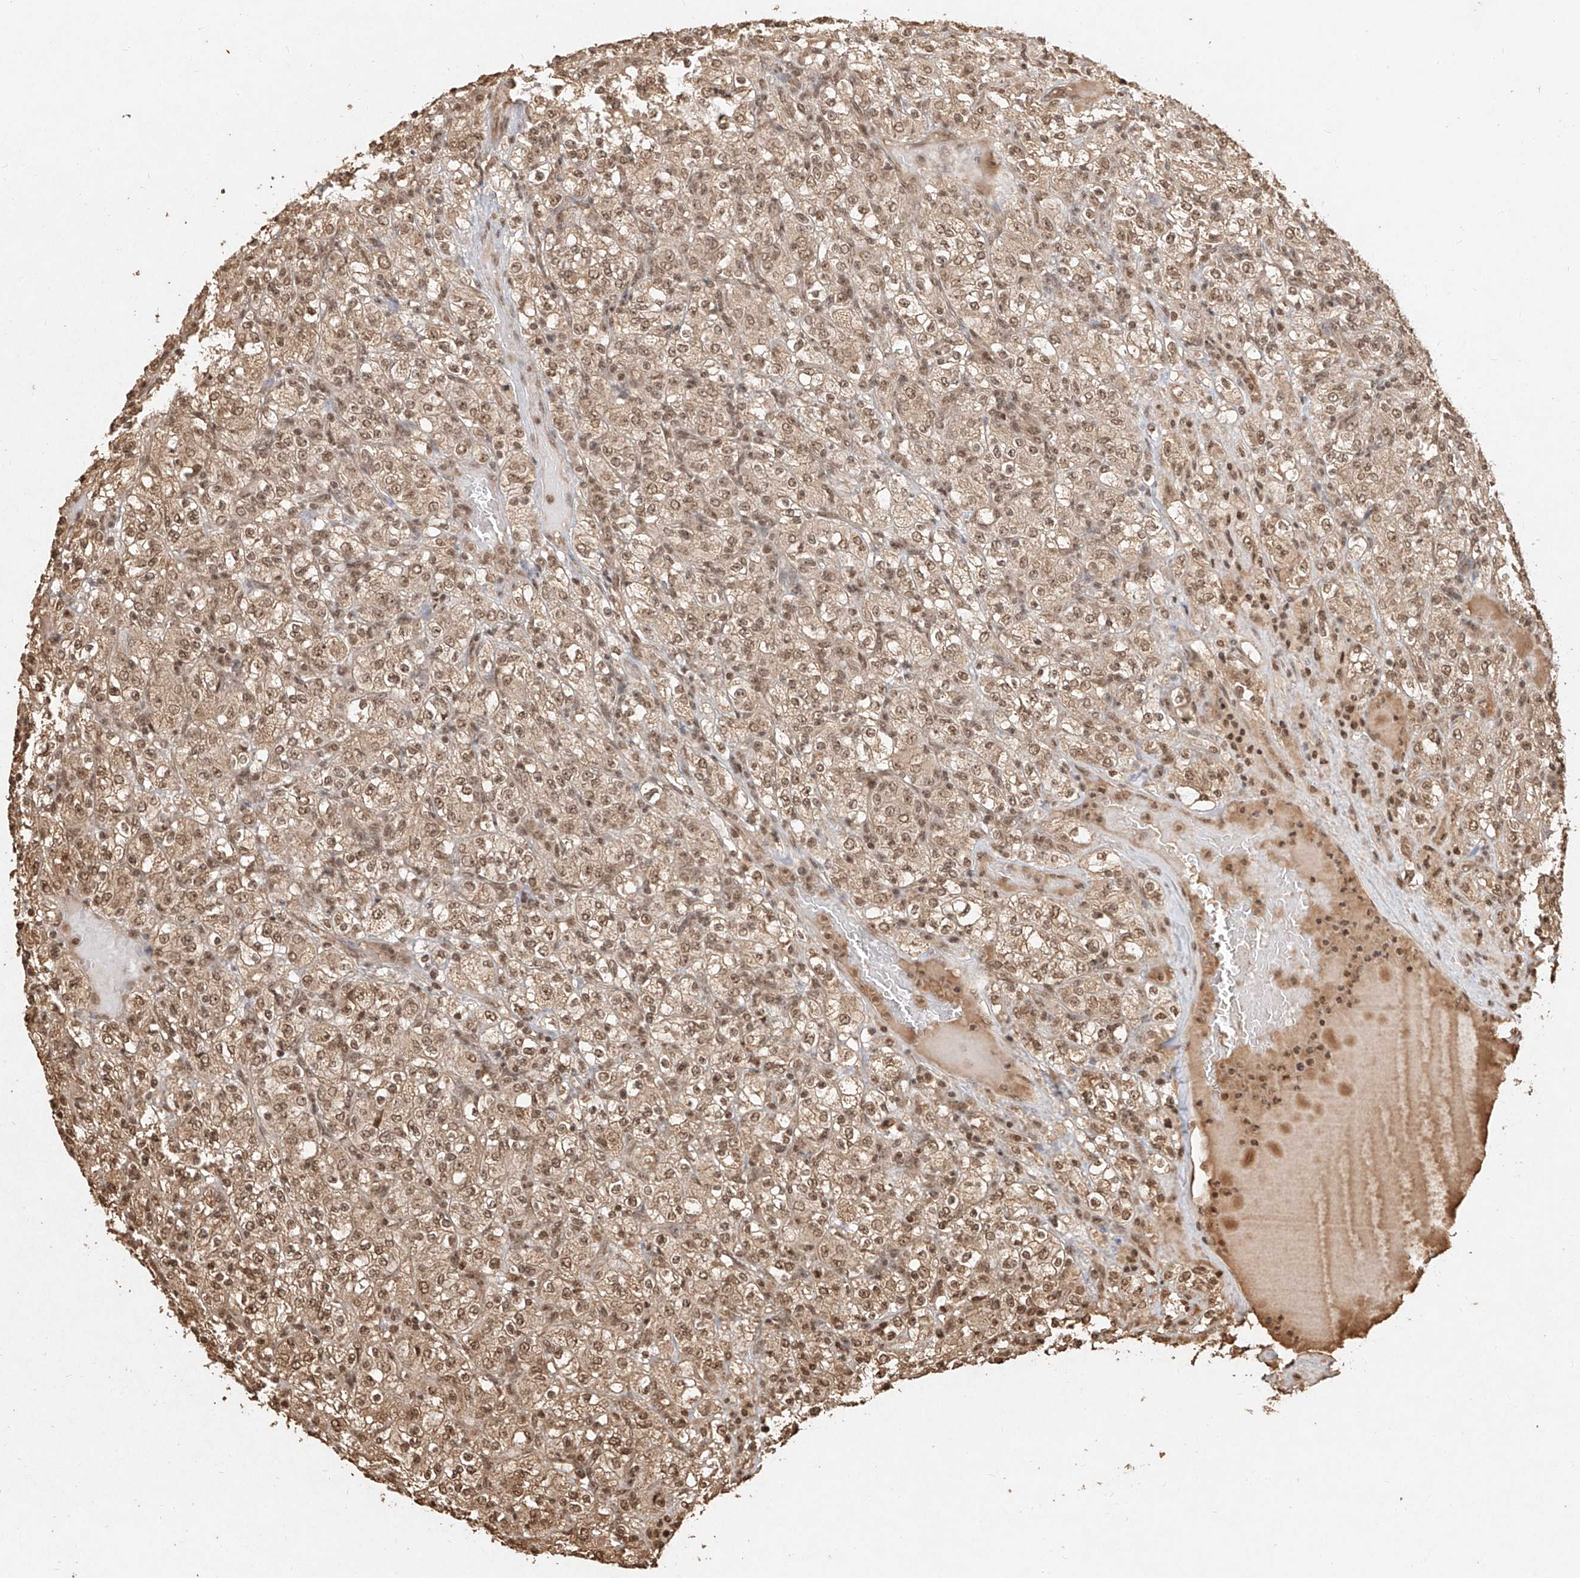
{"staining": {"intensity": "moderate", "quantity": ">75%", "location": "cytoplasmic/membranous,nuclear"}, "tissue": "renal cancer", "cell_type": "Tumor cells", "image_type": "cancer", "snomed": [{"axis": "morphology", "description": "Normal tissue, NOS"}, {"axis": "morphology", "description": "Adenocarcinoma, NOS"}, {"axis": "topography", "description": "Kidney"}], "caption": "Tumor cells display moderate cytoplasmic/membranous and nuclear positivity in about >75% of cells in adenocarcinoma (renal). Using DAB (brown) and hematoxylin (blue) stains, captured at high magnification using brightfield microscopy.", "gene": "UBE2K", "patient": {"sex": "female", "age": 72}}